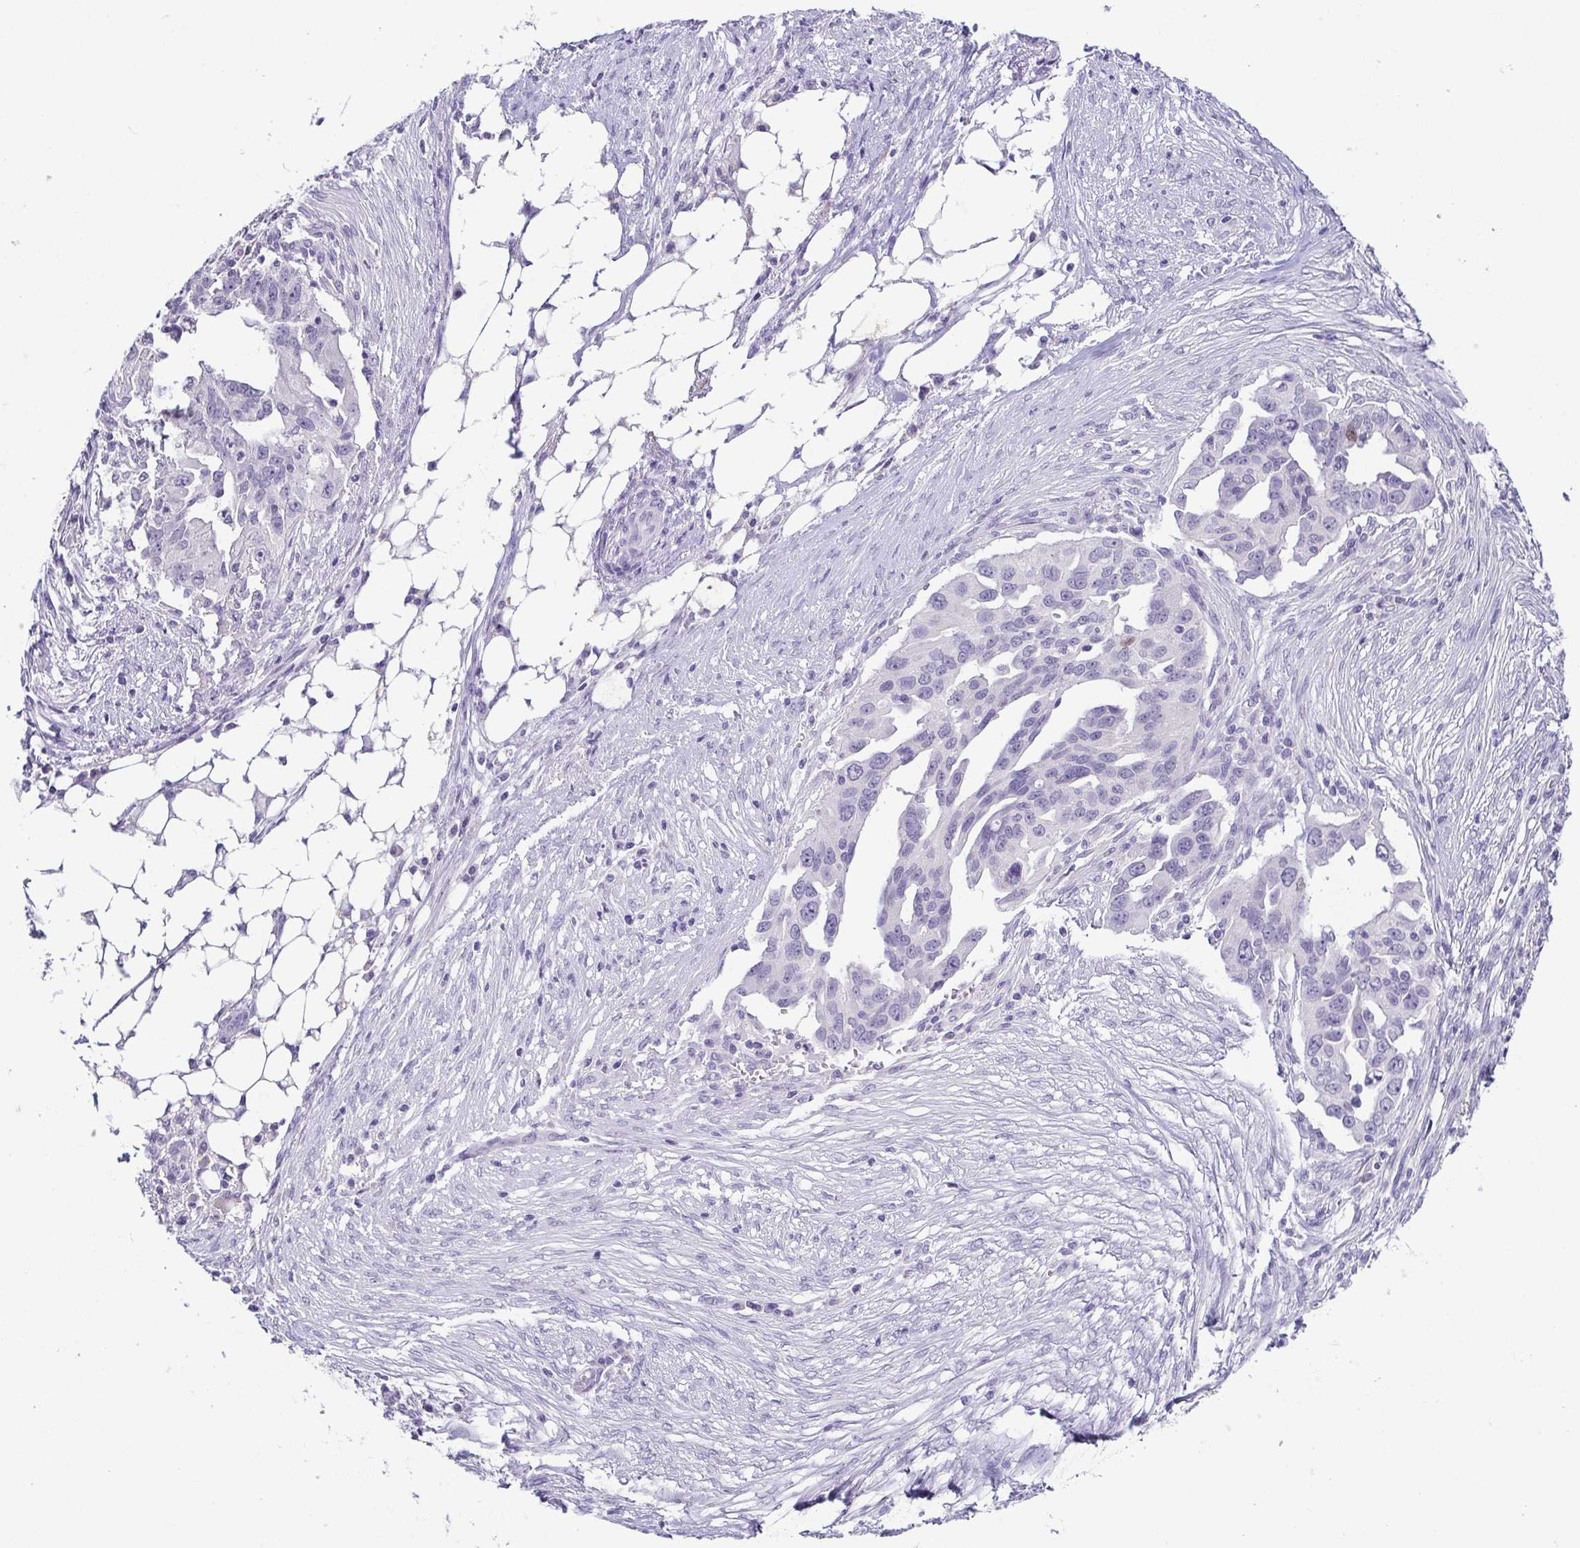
{"staining": {"intensity": "negative", "quantity": "none", "location": "none"}, "tissue": "ovarian cancer", "cell_type": "Tumor cells", "image_type": "cancer", "snomed": [{"axis": "morphology", "description": "Carcinoma, endometroid"}, {"axis": "morphology", "description": "Cystadenocarcinoma, serous, NOS"}, {"axis": "topography", "description": "Ovary"}], "caption": "Ovarian cancer (endometroid carcinoma) stained for a protein using immunohistochemistry exhibits no staining tumor cells.", "gene": "TP73", "patient": {"sex": "female", "age": 45}}